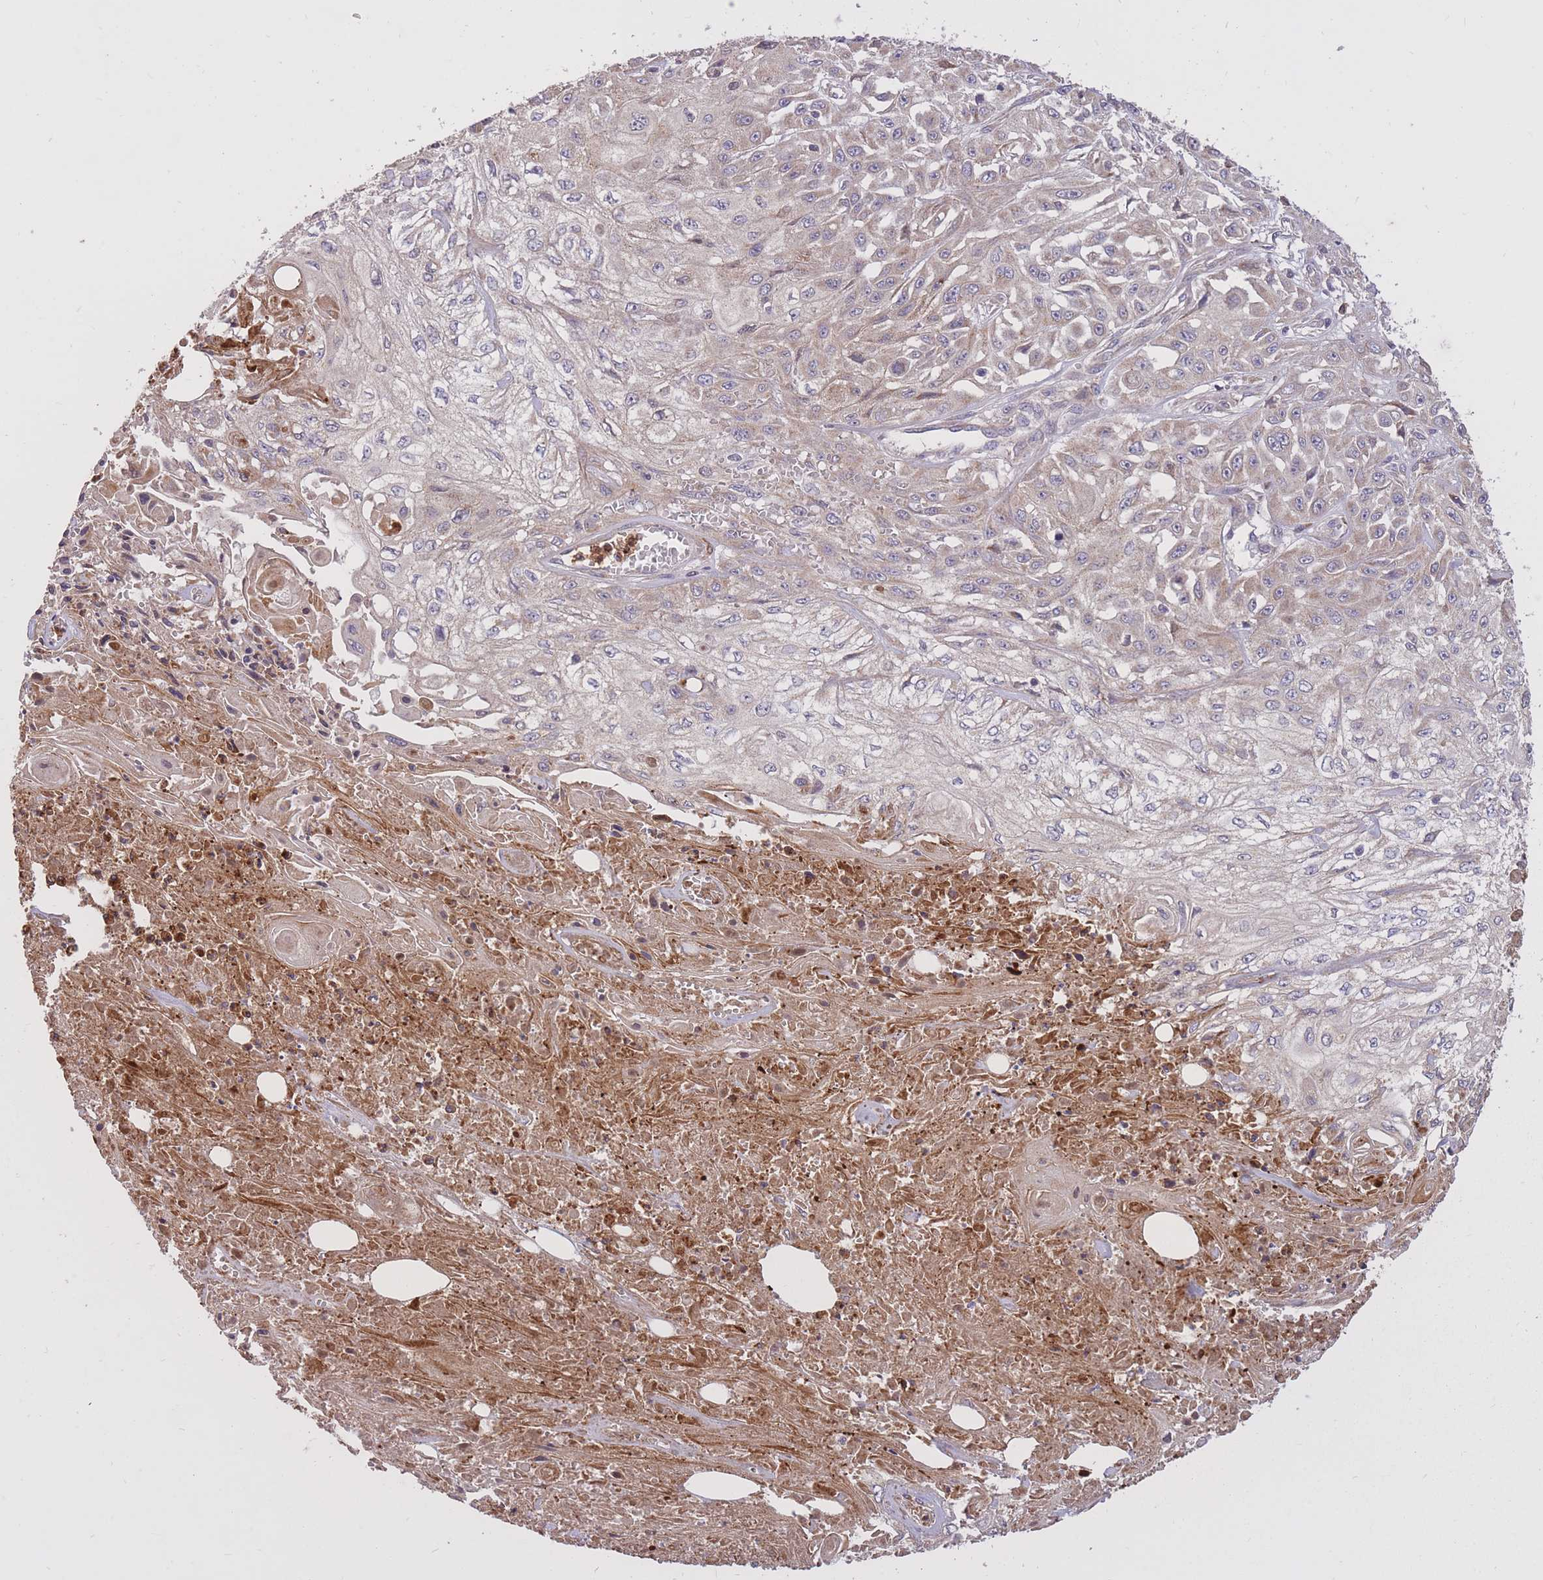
{"staining": {"intensity": "weak", "quantity": "25%-75%", "location": "cytoplasmic/membranous"}, "tissue": "skin cancer", "cell_type": "Tumor cells", "image_type": "cancer", "snomed": [{"axis": "morphology", "description": "Squamous cell carcinoma, NOS"}, {"axis": "morphology", "description": "Squamous cell carcinoma, metastatic, NOS"}, {"axis": "topography", "description": "Skin"}, {"axis": "topography", "description": "Lymph node"}], "caption": "Tumor cells show low levels of weak cytoplasmic/membranous positivity in about 25%-75% of cells in human skin cancer (metastatic squamous cell carcinoma).", "gene": "IGF2BP2", "patient": {"sex": "male", "age": 75}}